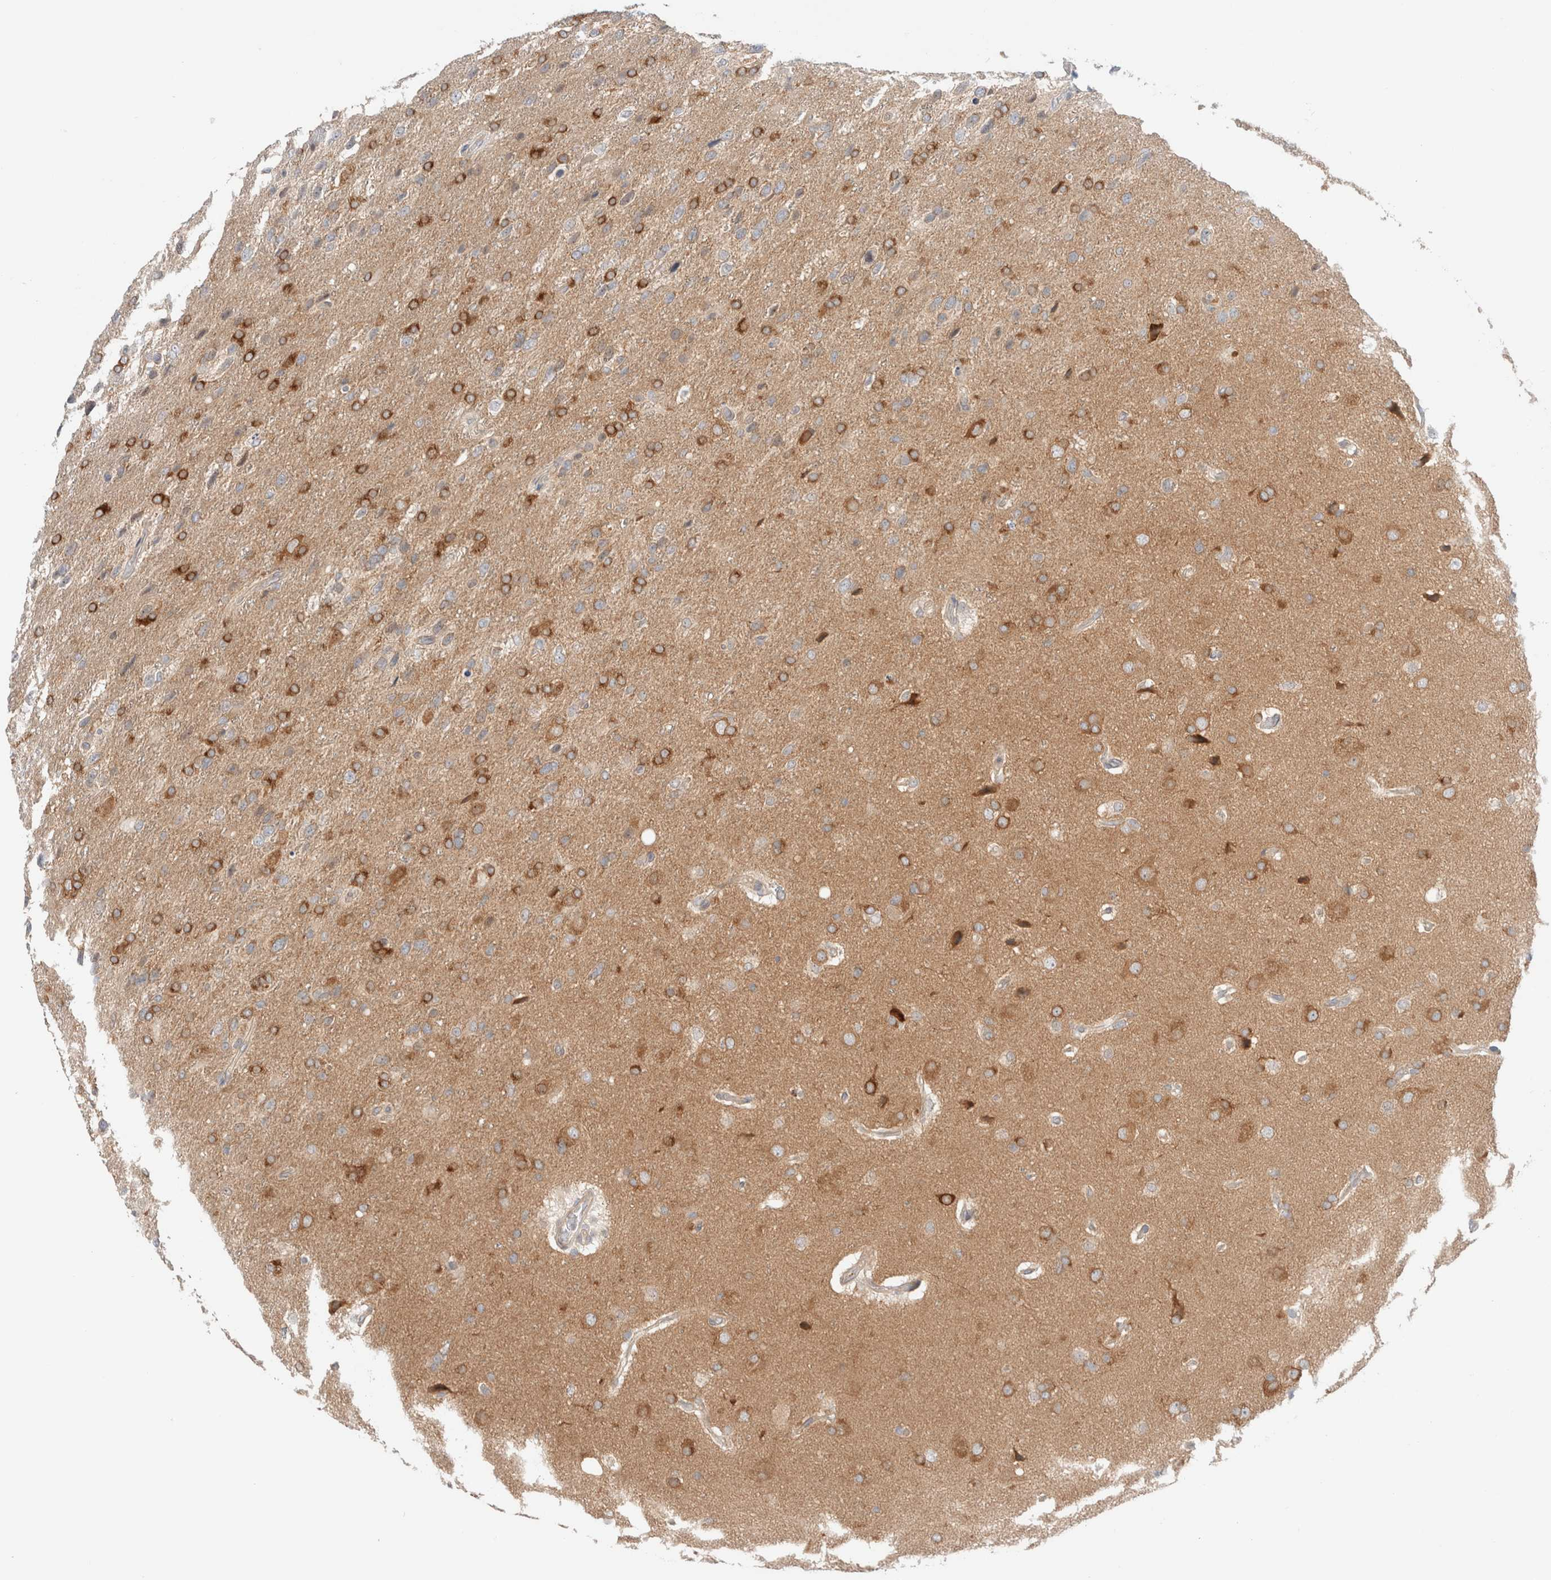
{"staining": {"intensity": "moderate", "quantity": "25%-75%", "location": "cytoplasmic/membranous"}, "tissue": "glioma", "cell_type": "Tumor cells", "image_type": "cancer", "snomed": [{"axis": "morphology", "description": "Glioma, malignant, High grade"}, {"axis": "topography", "description": "Brain"}], "caption": "Approximately 25%-75% of tumor cells in human malignant high-grade glioma reveal moderate cytoplasmic/membranous protein staining as visualized by brown immunohistochemical staining.", "gene": "MARK3", "patient": {"sex": "female", "age": 58}}